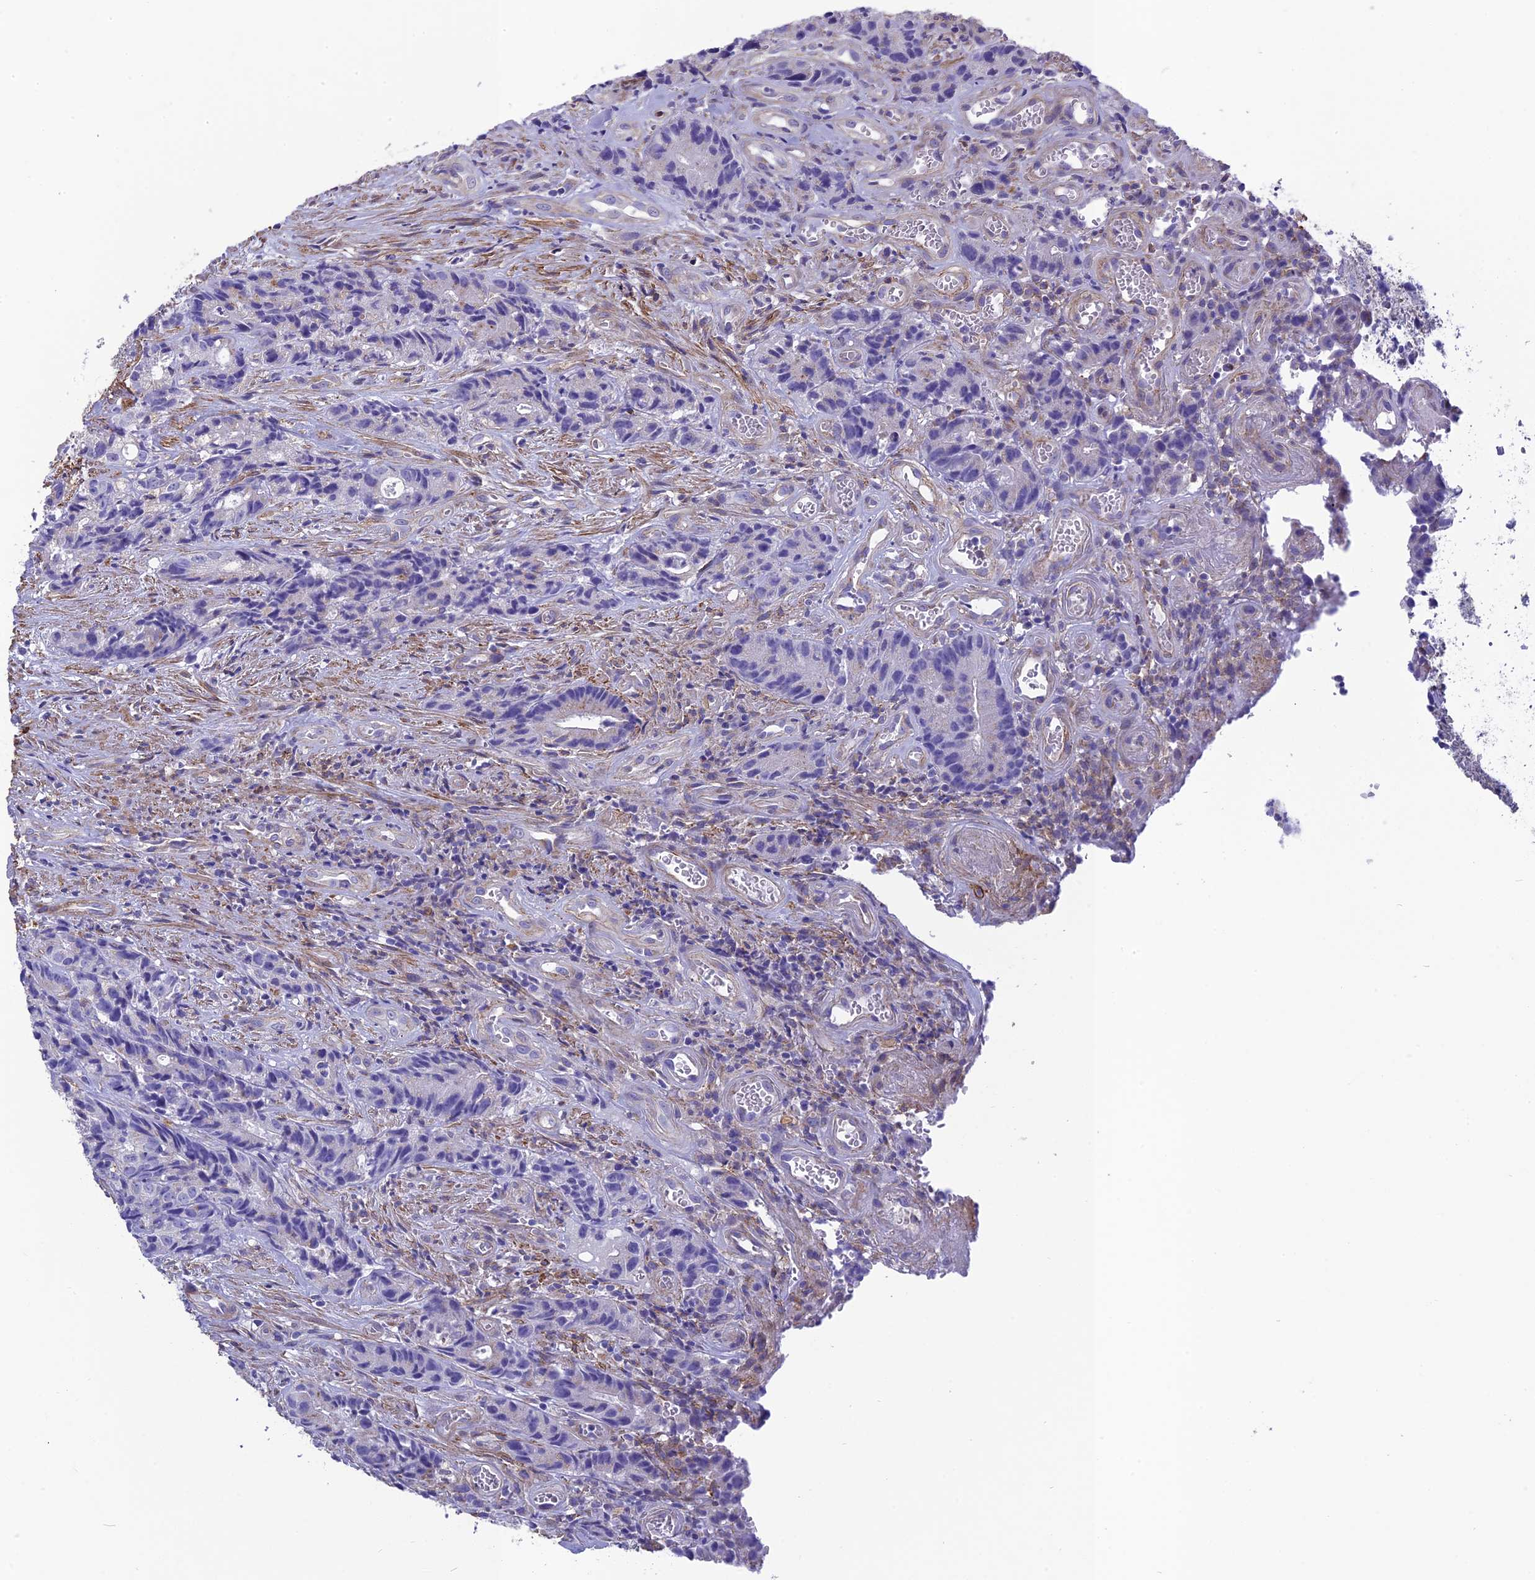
{"staining": {"intensity": "negative", "quantity": "none", "location": "none"}, "tissue": "colorectal cancer", "cell_type": "Tumor cells", "image_type": "cancer", "snomed": [{"axis": "morphology", "description": "Adenocarcinoma, NOS"}, {"axis": "topography", "description": "Colon"}], "caption": "There is no significant staining in tumor cells of colorectal cancer. (DAB (3,3'-diaminobenzidine) immunohistochemistry (IHC), high magnification).", "gene": "TNS1", "patient": {"sex": "female", "age": 57}}